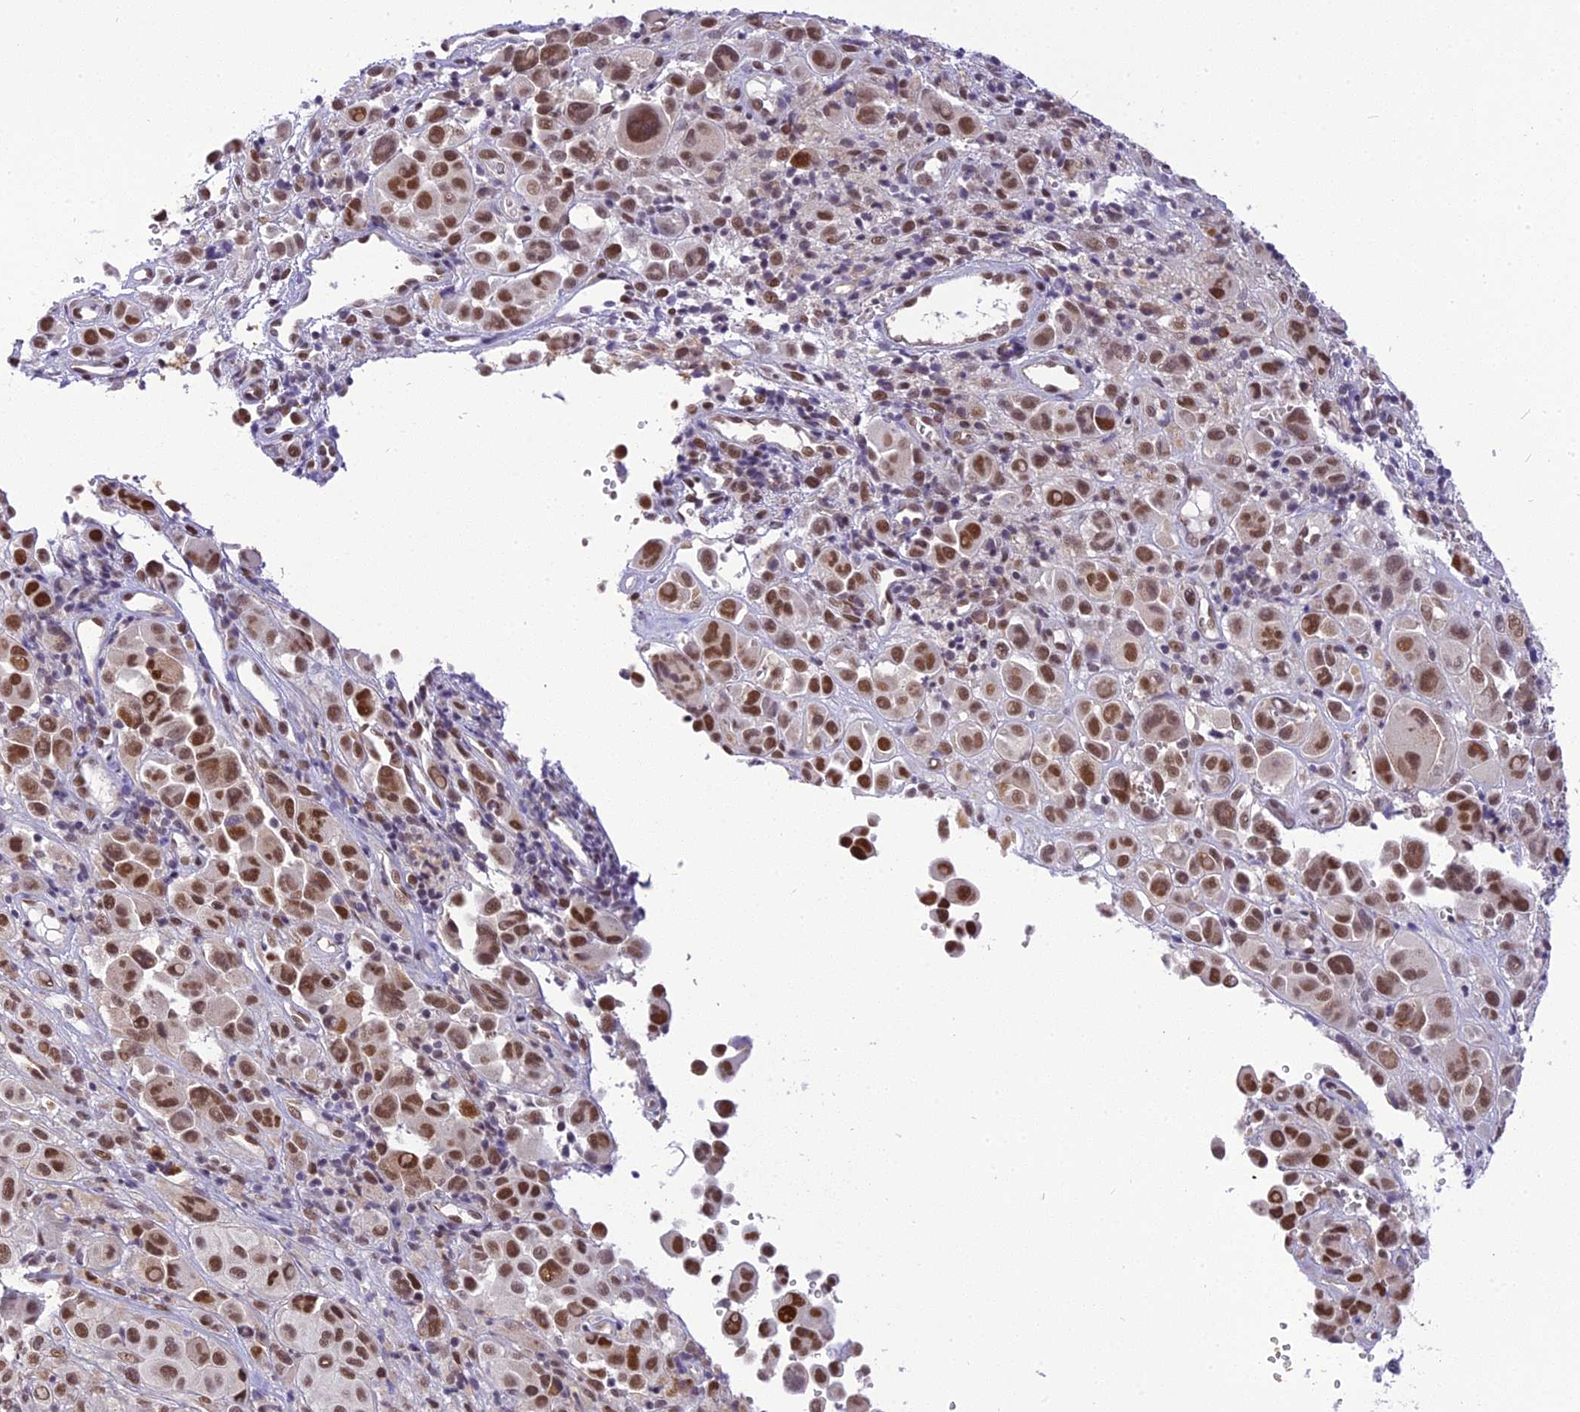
{"staining": {"intensity": "moderate", "quantity": ">75%", "location": "nuclear"}, "tissue": "melanoma", "cell_type": "Tumor cells", "image_type": "cancer", "snomed": [{"axis": "morphology", "description": "Malignant melanoma, NOS"}, {"axis": "topography", "description": "Skin of trunk"}], "caption": "Immunohistochemistry staining of malignant melanoma, which reveals medium levels of moderate nuclear positivity in about >75% of tumor cells indicating moderate nuclear protein staining. The staining was performed using DAB (brown) for protein detection and nuclei were counterstained in hematoxylin (blue).", "gene": "IRF2BP1", "patient": {"sex": "male", "age": 71}}